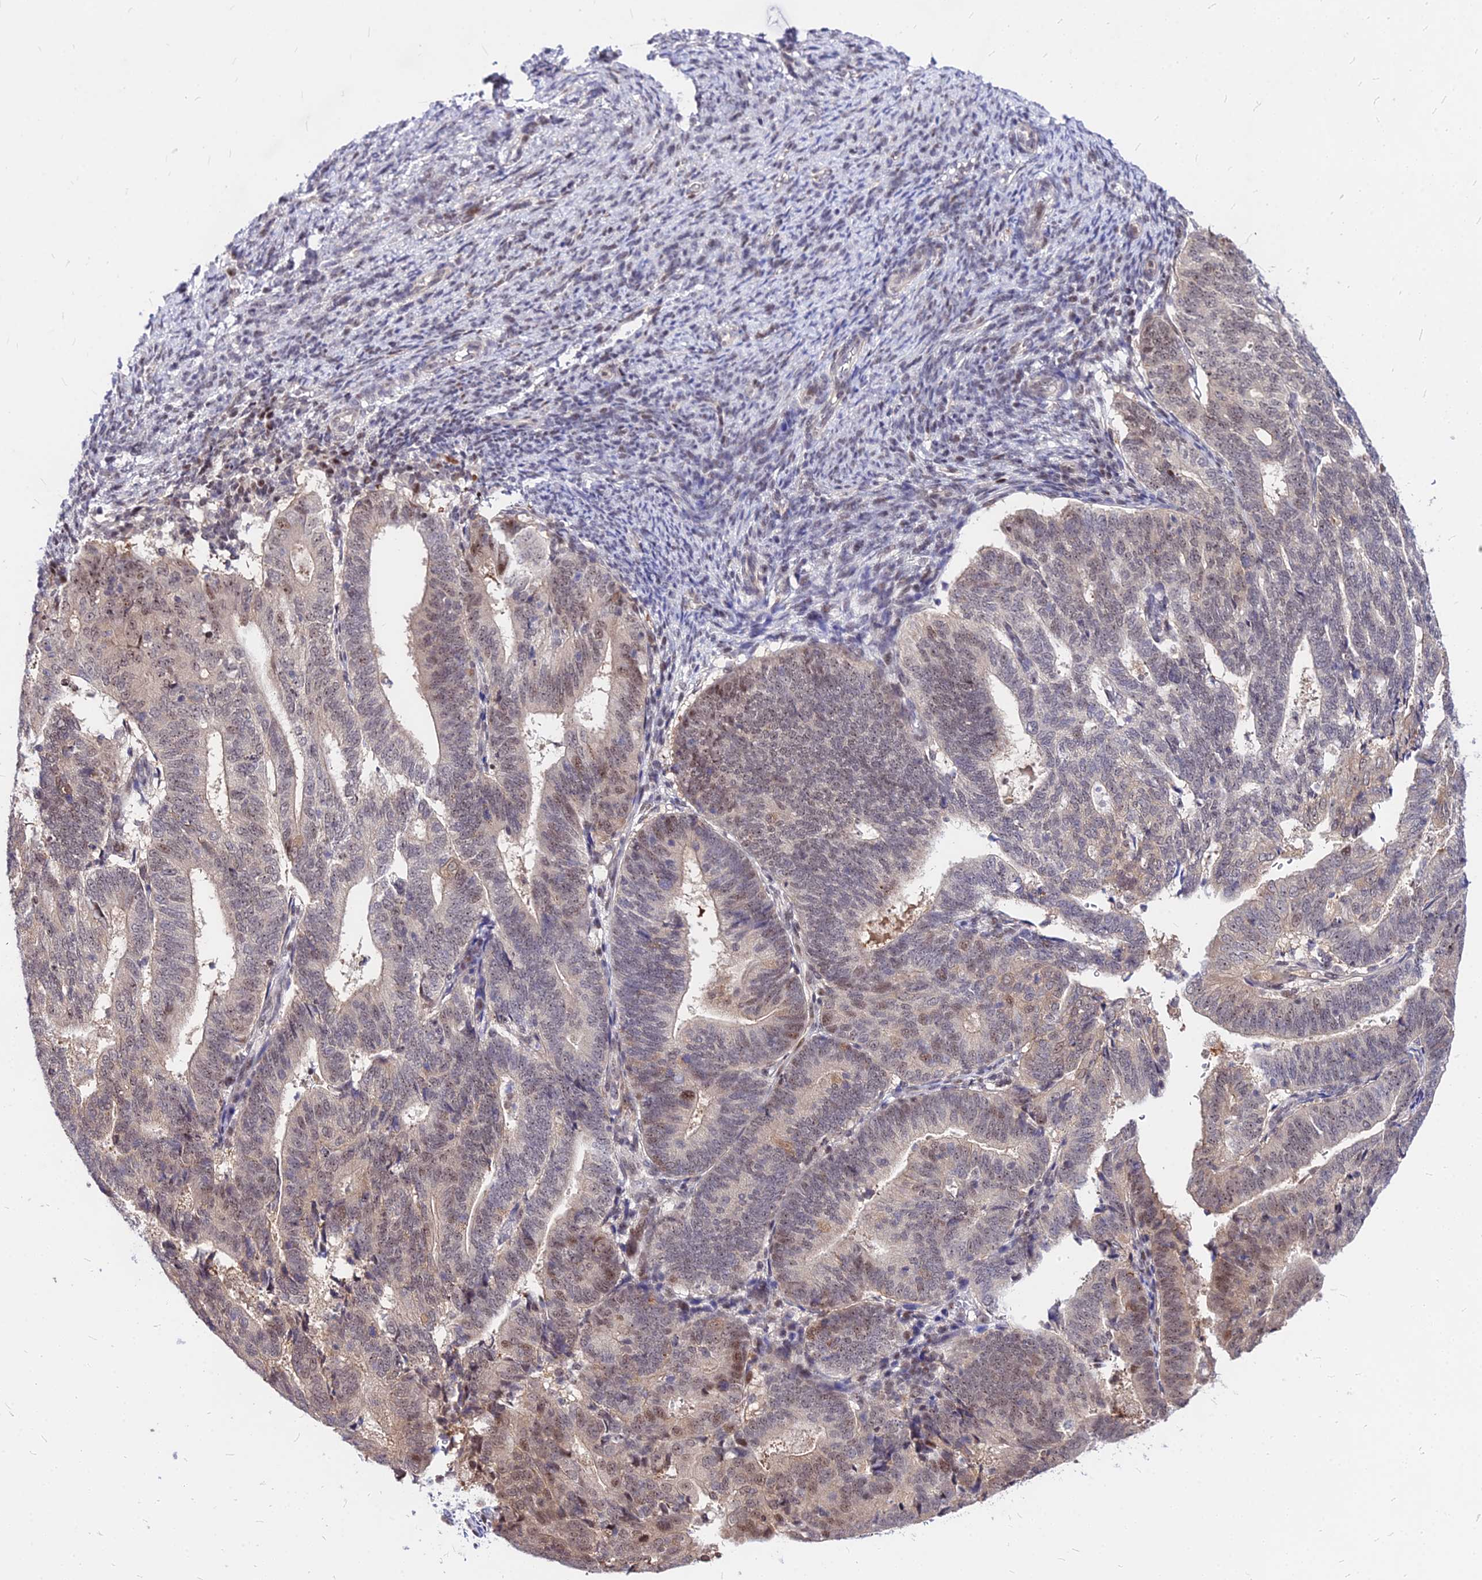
{"staining": {"intensity": "weak", "quantity": "25%-75%", "location": "cytoplasmic/membranous,nuclear"}, "tissue": "endometrial cancer", "cell_type": "Tumor cells", "image_type": "cancer", "snomed": [{"axis": "morphology", "description": "Adenocarcinoma, NOS"}, {"axis": "topography", "description": "Endometrium"}], "caption": "The micrograph displays a brown stain indicating the presence of a protein in the cytoplasmic/membranous and nuclear of tumor cells in endometrial cancer. (brown staining indicates protein expression, while blue staining denotes nuclei).", "gene": "DDX55", "patient": {"sex": "female", "age": 70}}